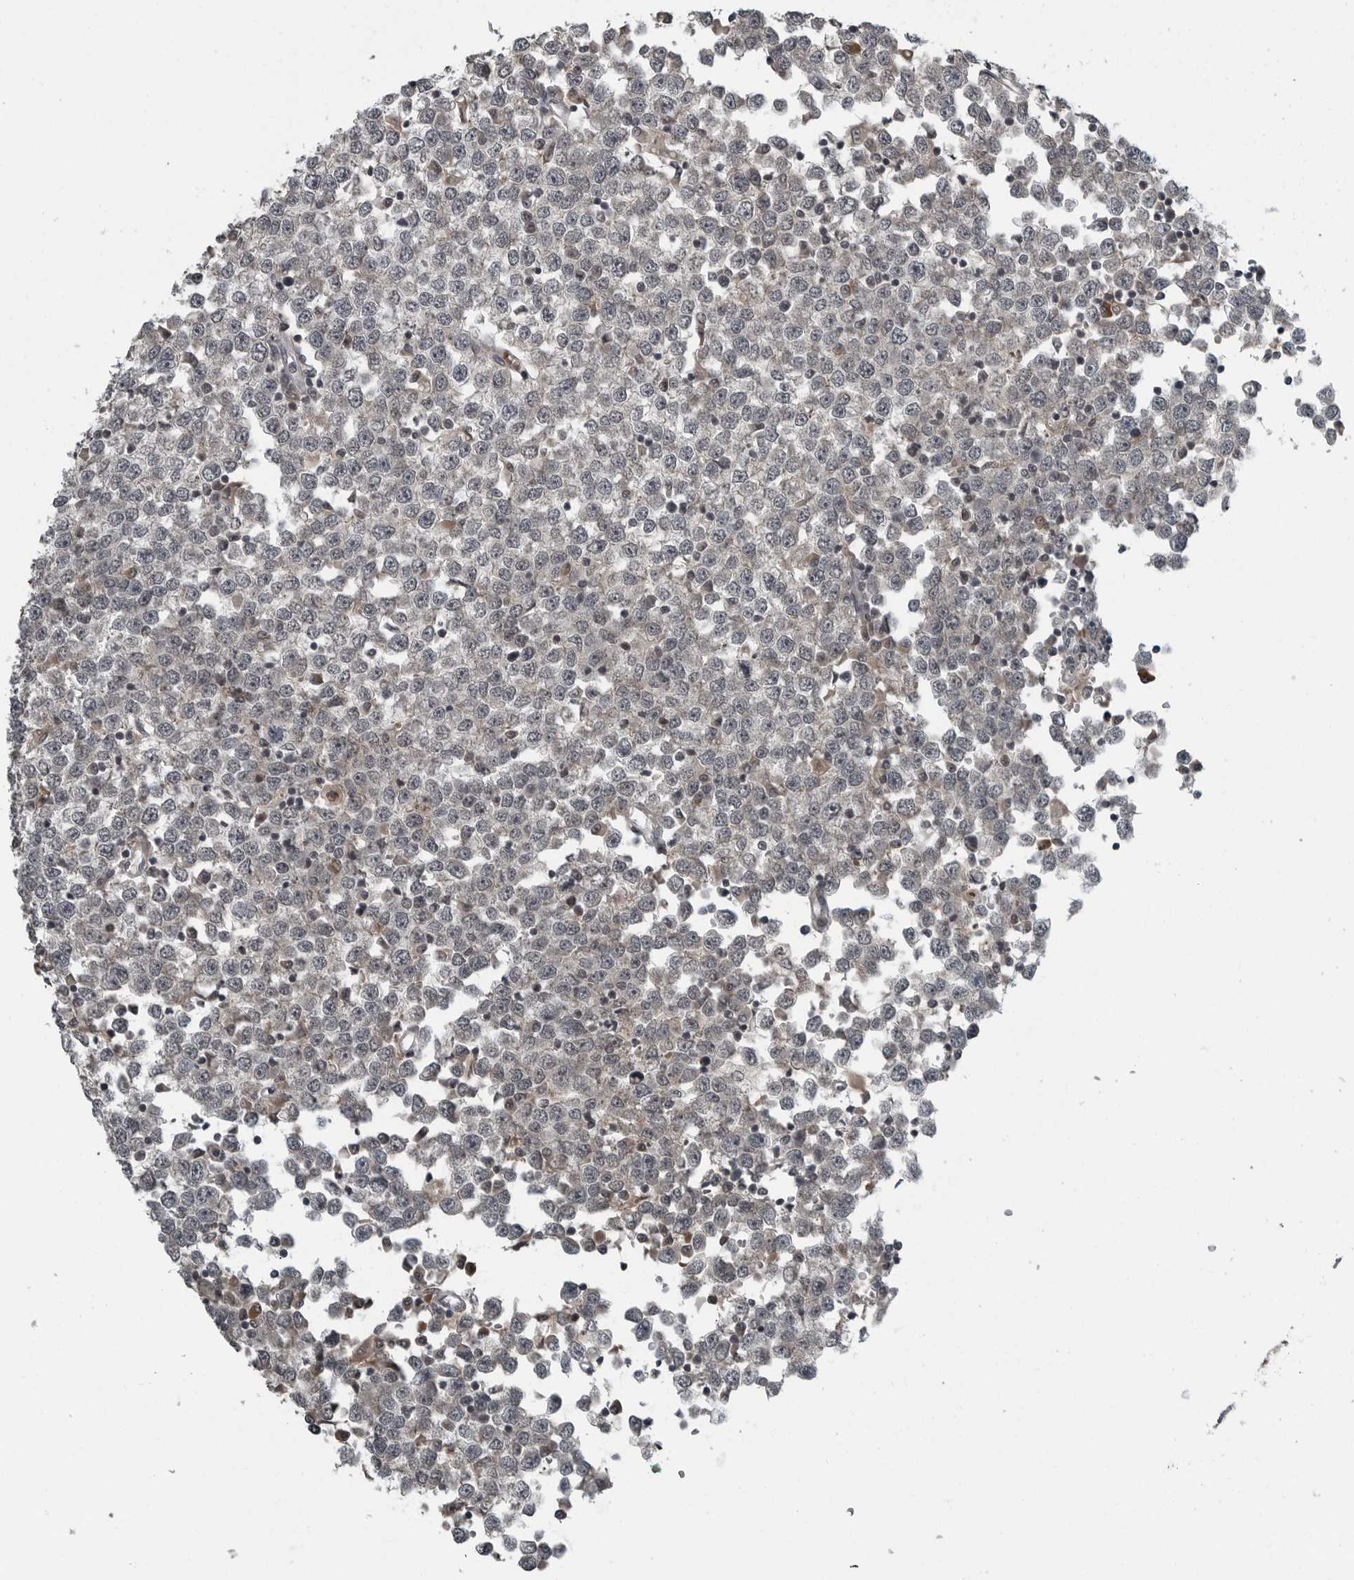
{"staining": {"intensity": "weak", "quantity": "<25%", "location": "cytoplasmic/membranous"}, "tissue": "testis cancer", "cell_type": "Tumor cells", "image_type": "cancer", "snomed": [{"axis": "morphology", "description": "Seminoma, NOS"}, {"axis": "topography", "description": "Testis"}], "caption": "Tumor cells are negative for brown protein staining in testis cancer (seminoma).", "gene": "GAK", "patient": {"sex": "male", "age": 65}}